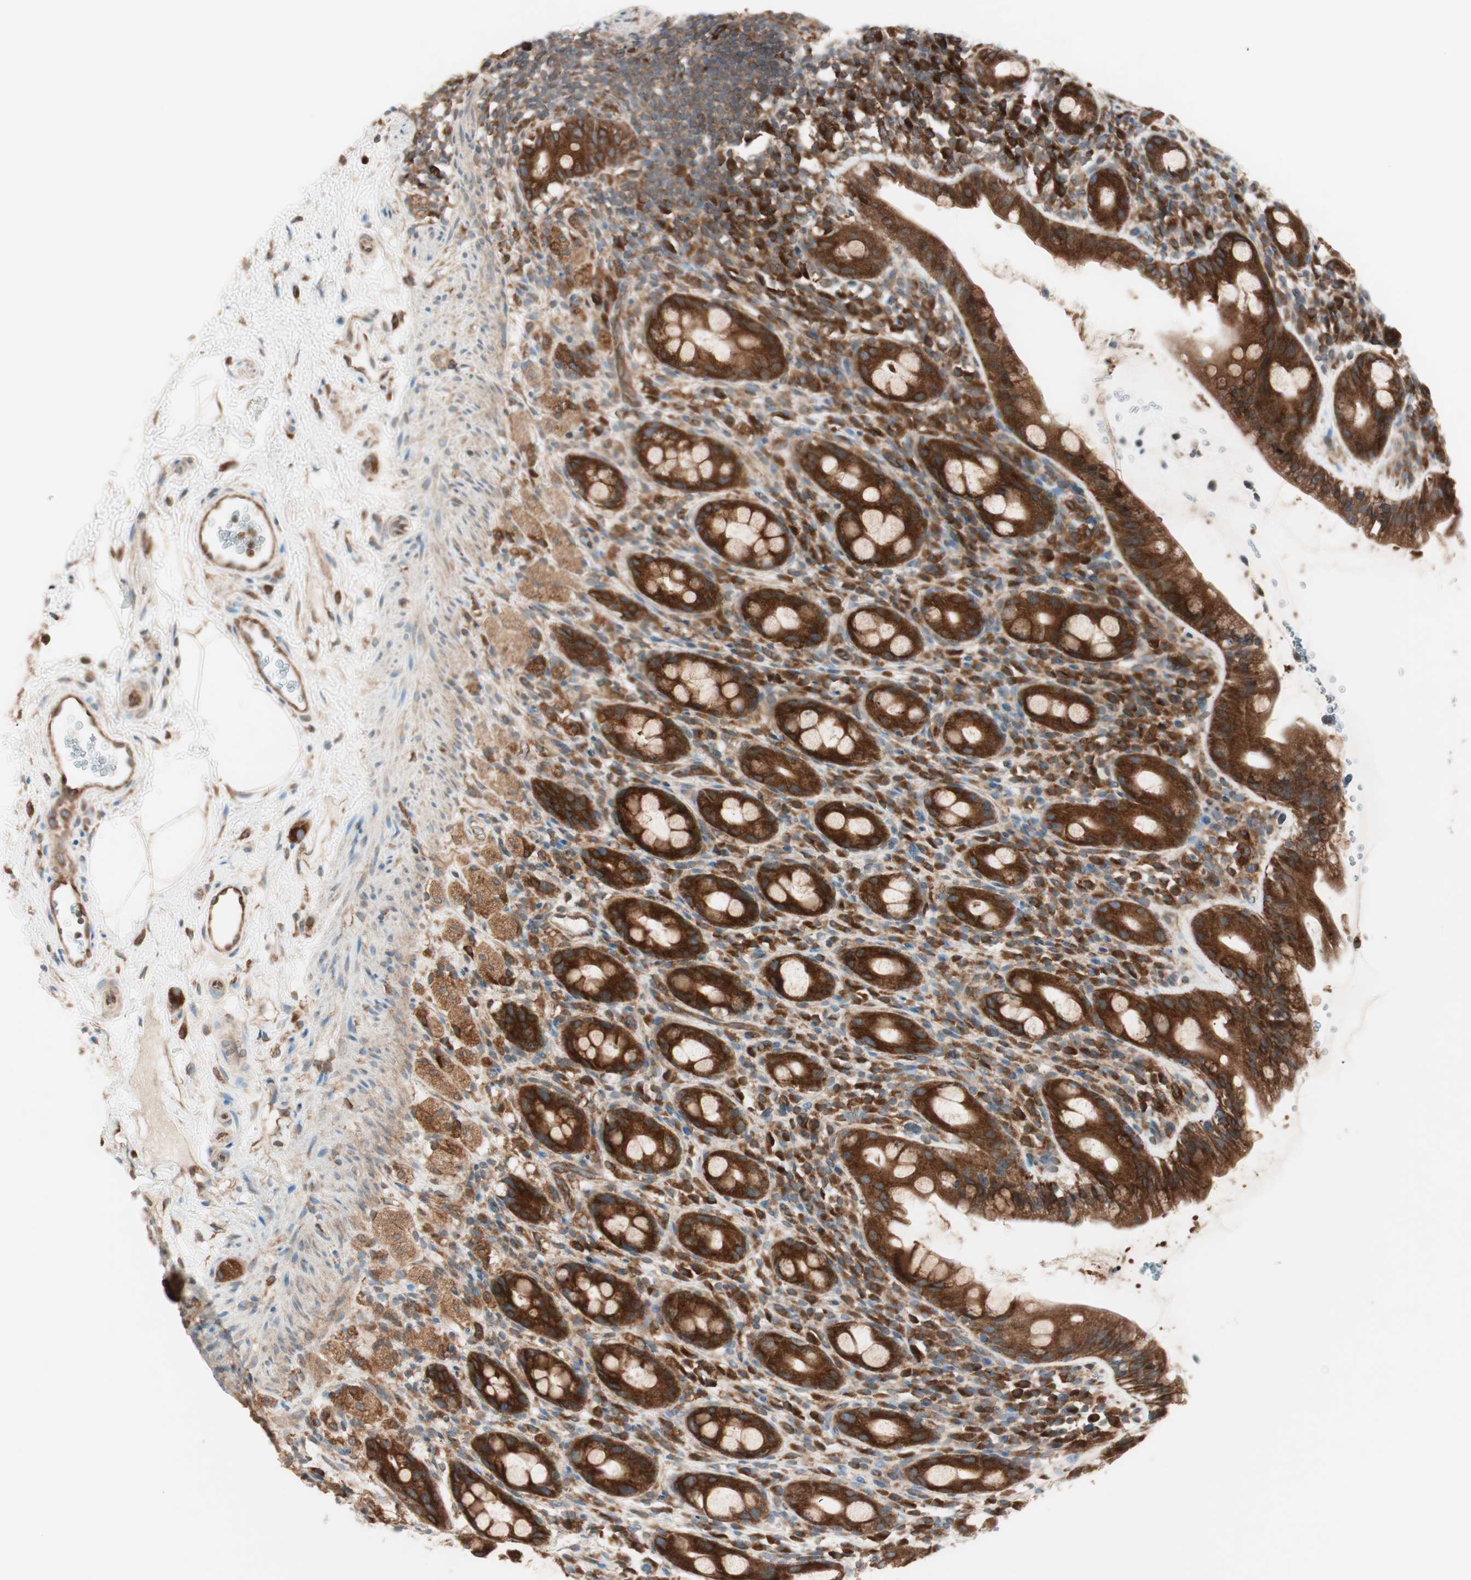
{"staining": {"intensity": "strong", "quantity": ">75%", "location": "cytoplasmic/membranous"}, "tissue": "rectum", "cell_type": "Glandular cells", "image_type": "normal", "snomed": [{"axis": "morphology", "description": "Normal tissue, NOS"}, {"axis": "topography", "description": "Rectum"}], "caption": "The histopathology image shows immunohistochemical staining of normal rectum. There is strong cytoplasmic/membranous positivity is identified in approximately >75% of glandular cells. The protein is shown in brown color, while the nuclei are stained blue.", "gene": "RAB5A", "patient": {"sex": "male", "age": 44}}